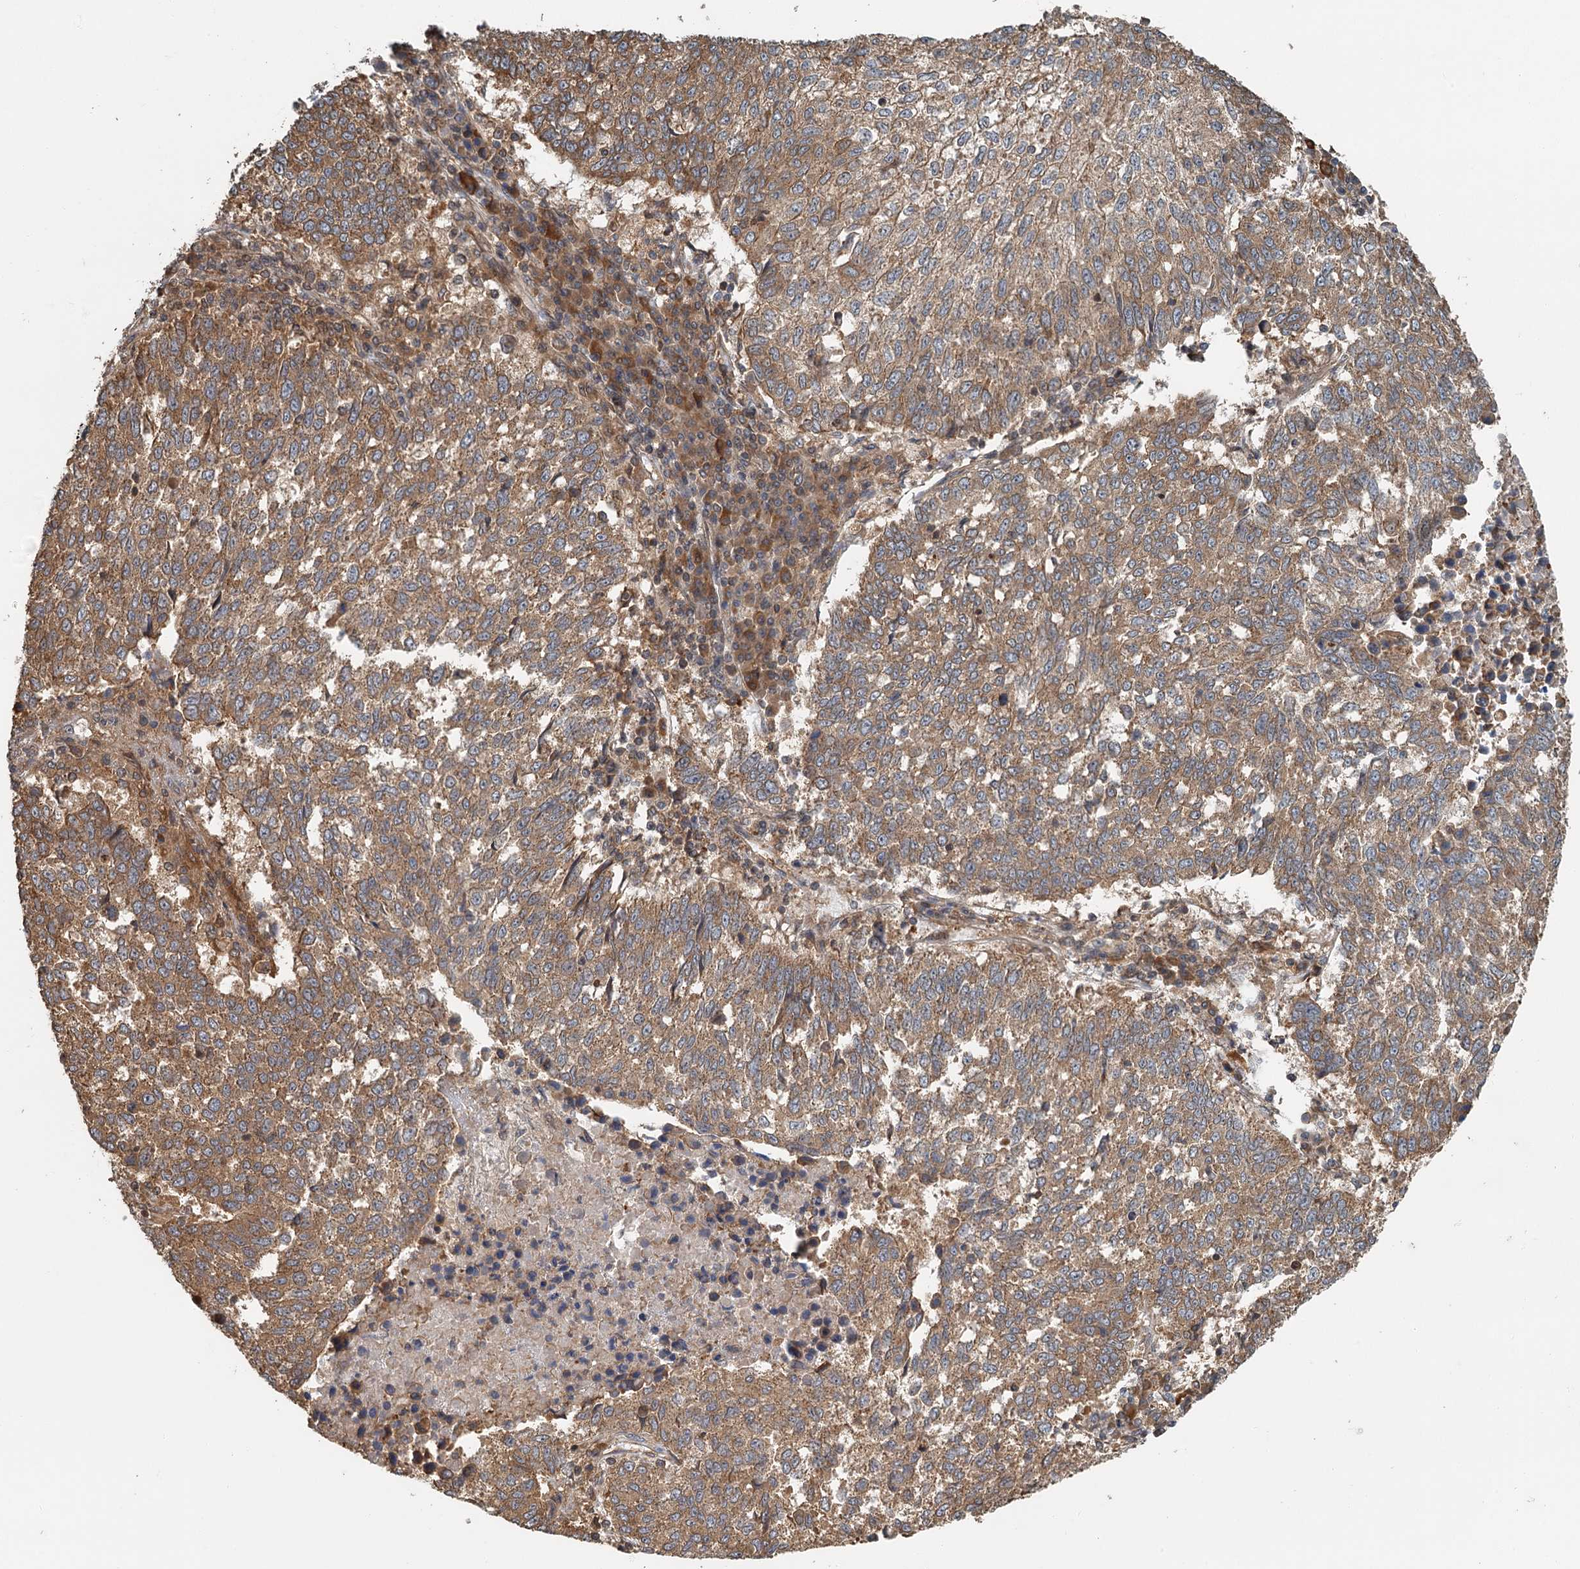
{"staining": {"intensity": "moderate", "quantity": ">75%", "location": "cytoplasmic/membranous"}, "tissue": "lung cancer", "cell_type": "Tumor cells", "image_type": "cancer", "snomed": [{"axis": "morphology", "description": "Squamous cell carcinoma, NOS"}, {"axis": "topography", "description": "Lung"}], "caption": "This is a histology image of immunohistochemistry (IHC) staining of squamous cell carcinoma (lung), which shows moderate expression in the cytoplasmic/membranous of tumor cells.", "gene": "ZNF527", "patient": {"sex": "male", "age": 73}}